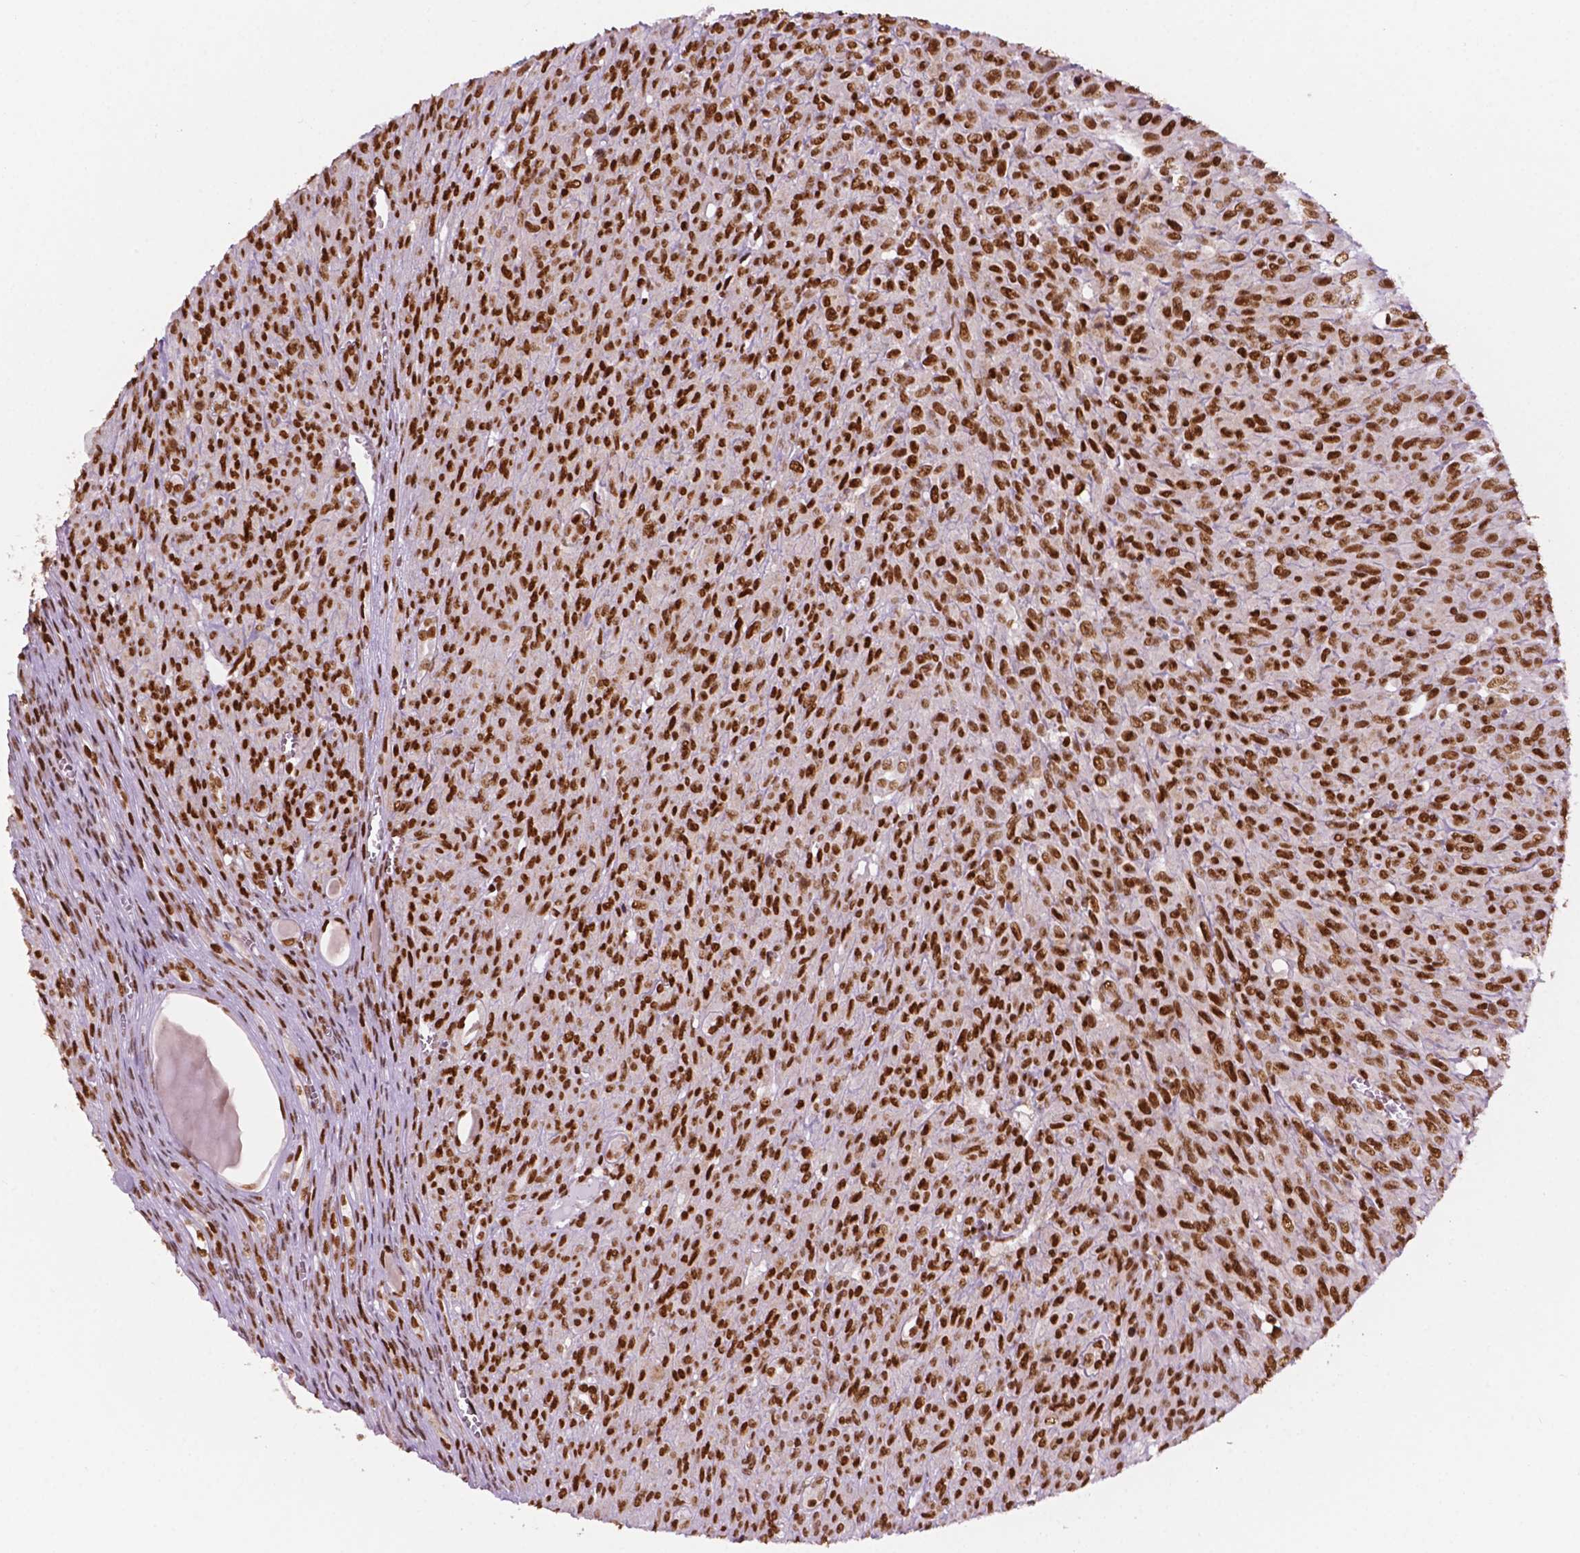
{"staining": {"intensity": "moderate", "quantity": ">75%", "location": "nuclear"}, "tissue": "renal cancer", "cell_type": "Tumor cells", "image_type": "cancer", "snomed": [{"axis": "morphology", "description": "Adenocarcinoma, NOS"}, {"axis": "topography", "description": "Kidney"}], "caption": "About >75% of tumor cells in adenocarcinoma (renal) reveal moderate nuclear protein expression as visualized by brown immunohistochemical staining.", "gene": "MLH1", "patient": {"sex": "male", "age": 58}}